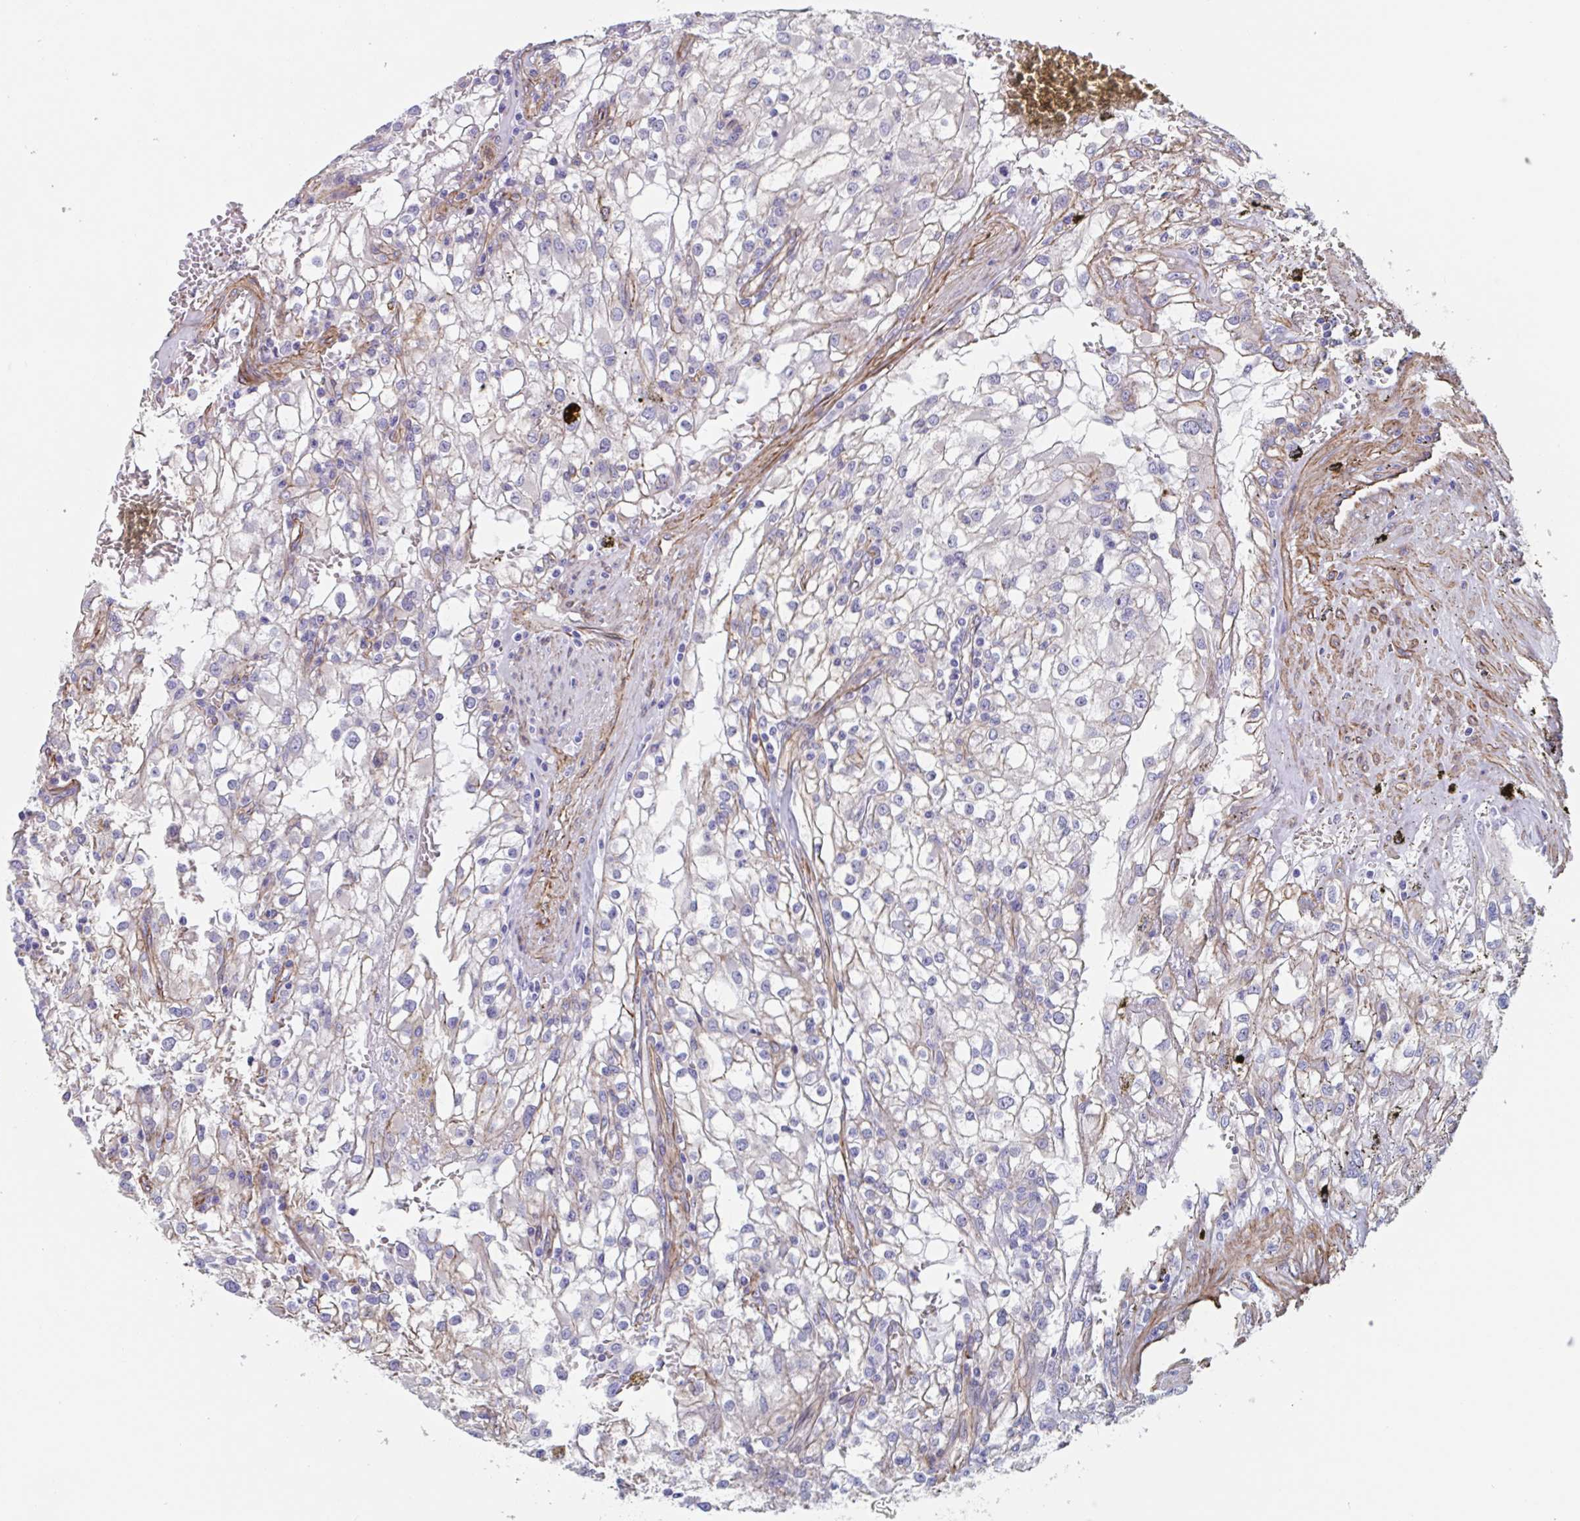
{"staining": {"intensity": "negative", "quantity": "none", "location": "none"}, "tissue": "renal cancer", "cell_type": "Tumor cells", "image_type": "cancer", "snomed": [{"axis": "morphology", "description": "Adenocarcinoma, NOS"}, {"axis": "topography", "description": "Kidney"}], "caption": "Renal adenocarcinoma was stained to show a protein in brown. There is no significant staining in tumor cells.", "gene": "CITED4", "patient": {"sex": "female", "age": 74}}